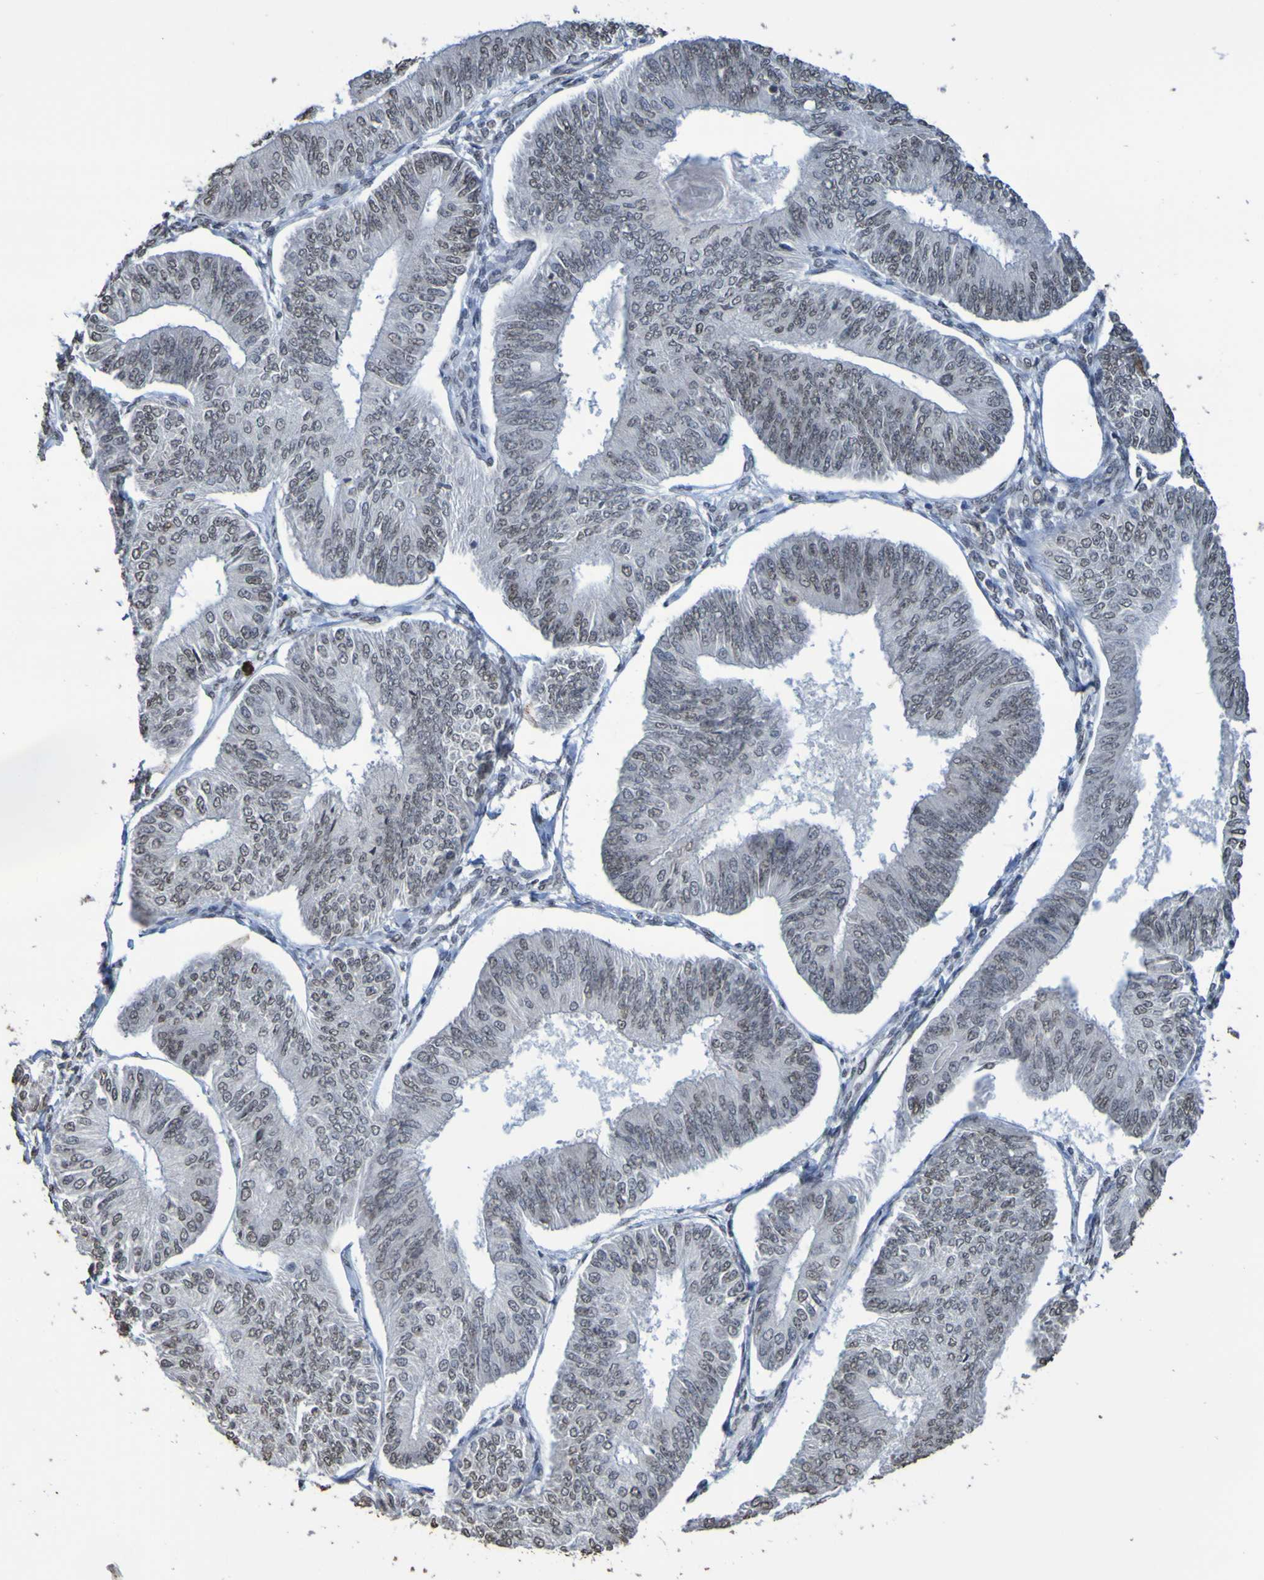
{"staining": {"intensity": "weak", "quantity": ">75%", "location": "nuclear"}, "tissue": "endometrial cancer", "cell_type": "Tumor cells", "image_type": "cancer", "snomed": [{"axis": "morphology", "description": "Adenocarcinoma, NOS"}, {"axis": "topography", "description": "Endometrium"}], "caption": "Endometrial cancer (adenocarcinoma) tissue exhibits weak nuclear expression in approximately >75% of tumor cells", "gene": "ALKBH2", "patient": {"sex": "female", "age": 58}}